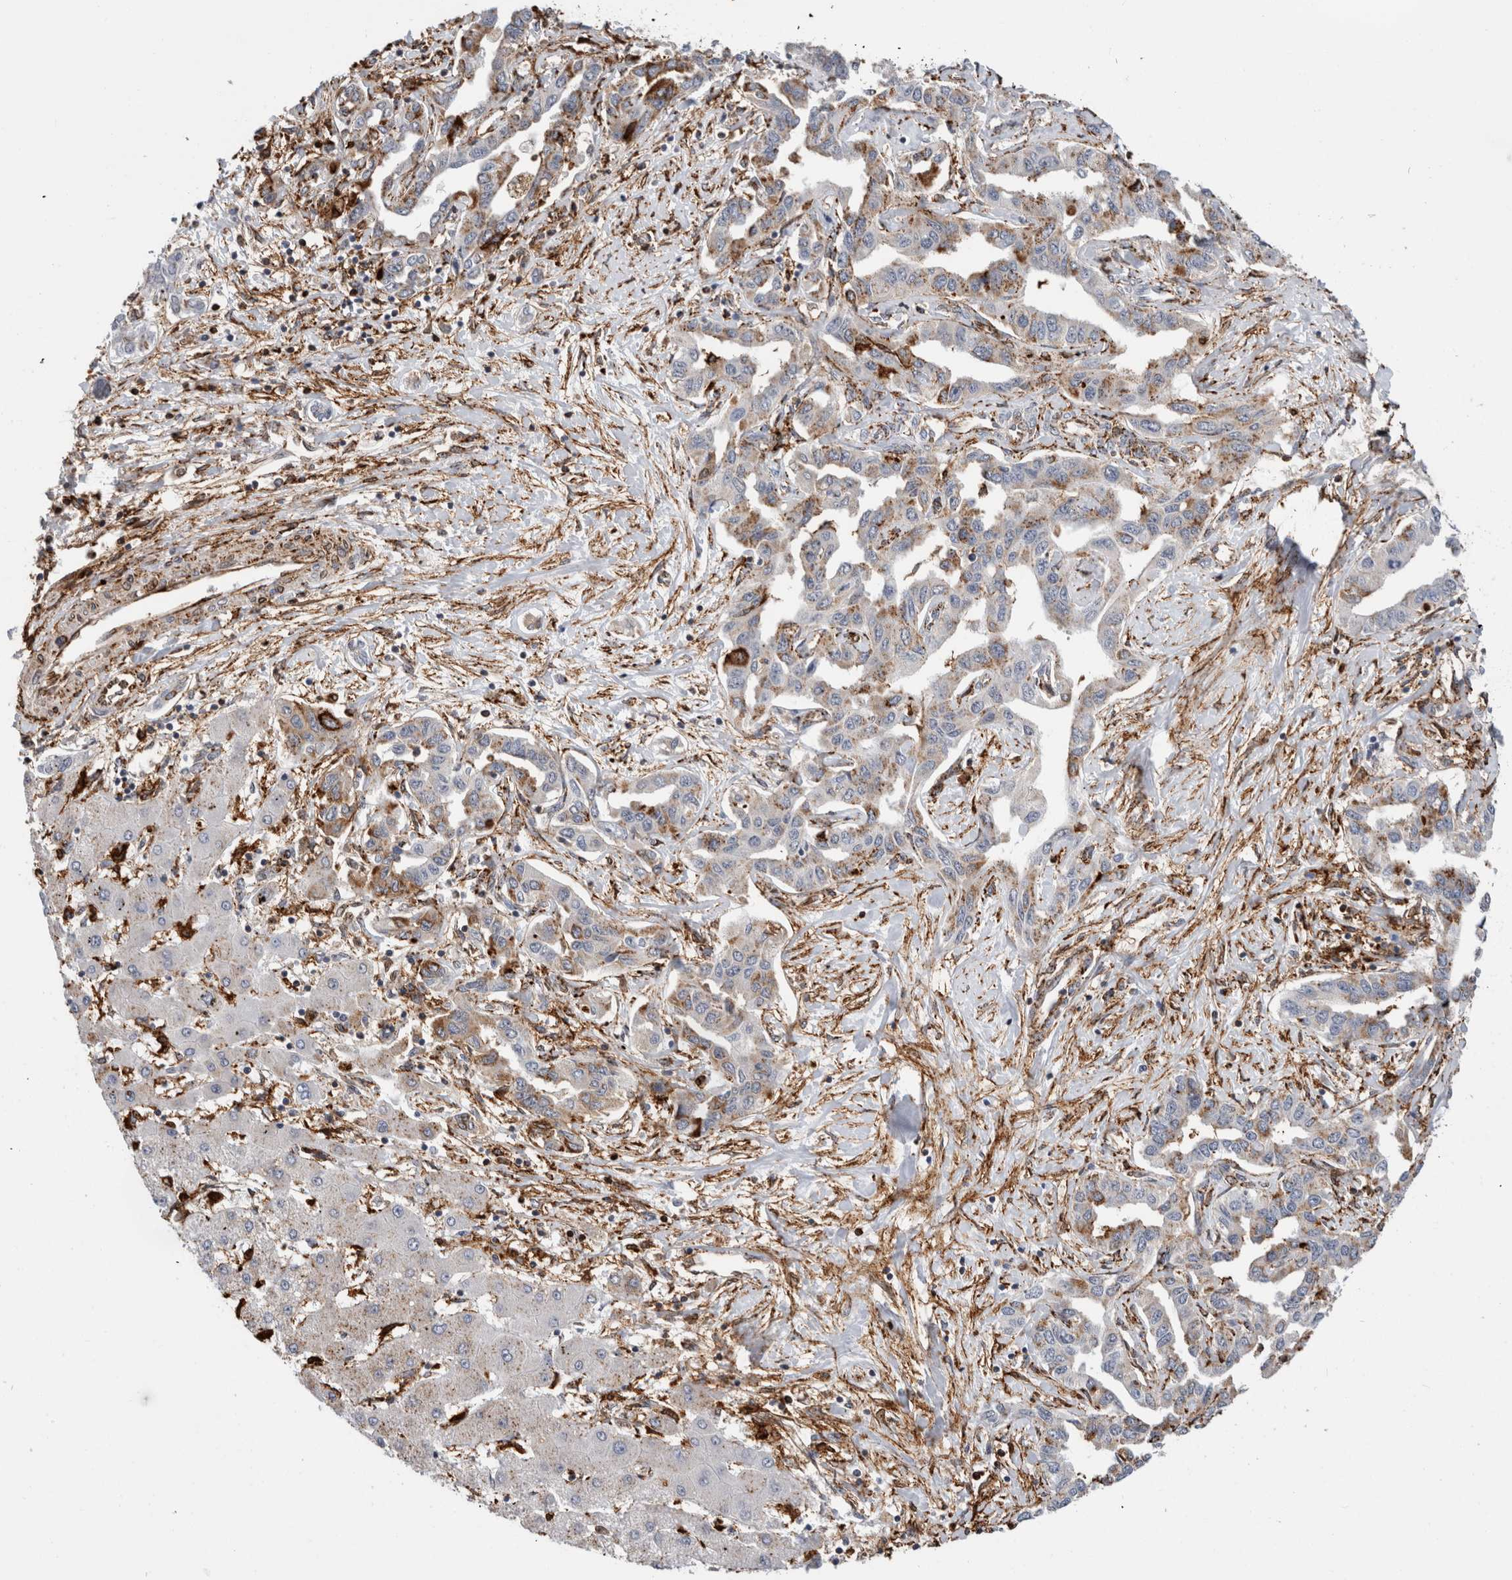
{"staining": {"intensity": "moderate", "quantity": "25%-75%", "location": "cytoplasmic/membranous"}, "tissue": "liver cancer", "cell_type": "Tumor cells", "image_type": "cancer", "snomed": [{"axis": "morphology", "description": "Cholangiocarcinoma"}, {"axis": "topography", "description": "Liver"}], "caption": "The photomicrograph reveals staining of liver cholangiocarcinoma, revealing moderate cytoplasmic/membranous protein expression (brown color) within tumor cells. The protein is stained brown, and the nuclei are stained in blue (DAB IHC with brightfield microscopy, high magnification).", "gene": "CCDC88B", "patient": {"sex": "male", "age": 59}}